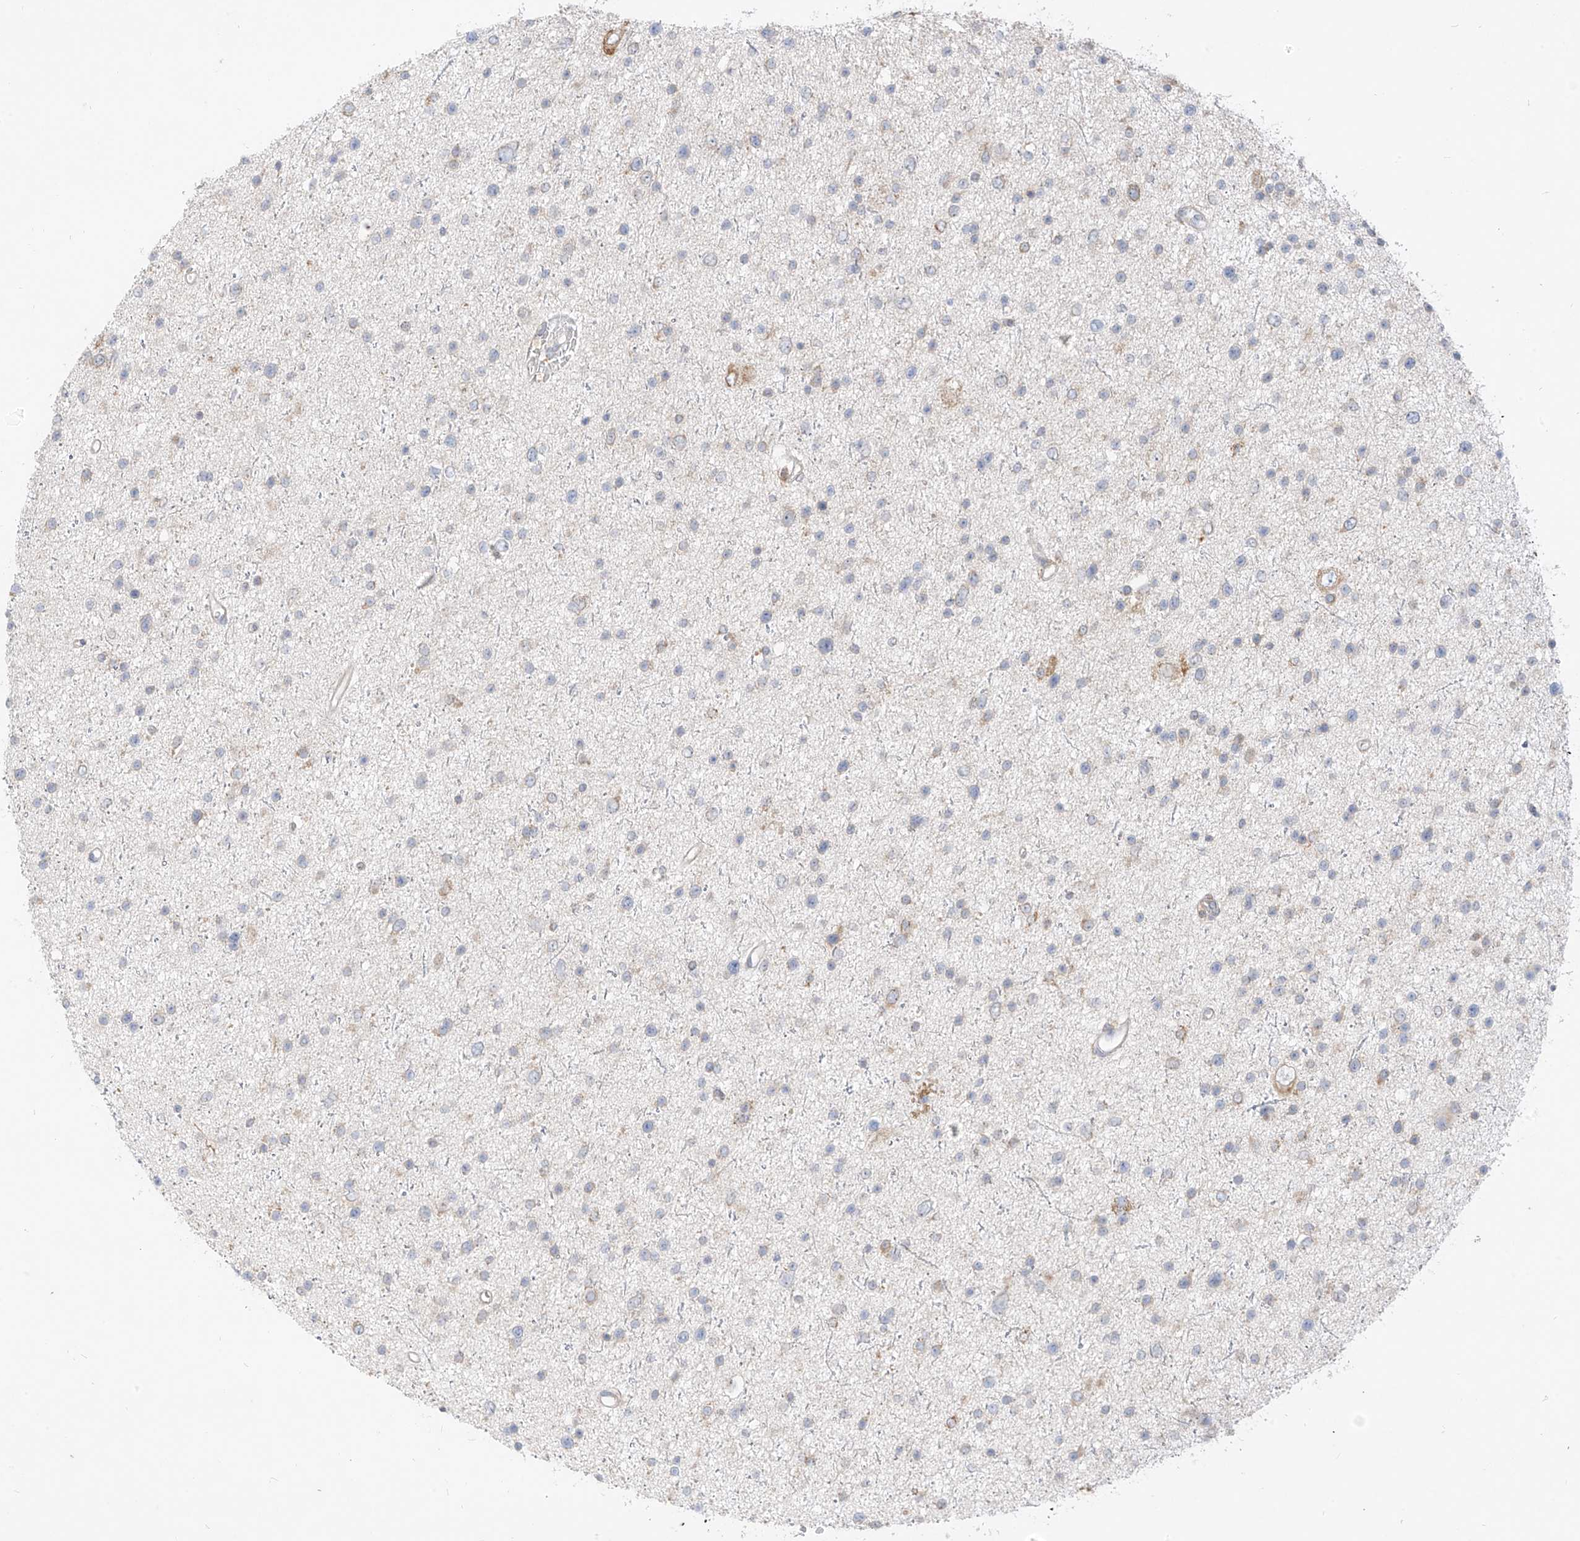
{"staining": {"intensity": "negative", "quantity": "none", "location": "none"}, "tissue": "glioma", "cell_type": "Tumor cells", "image_type": "cancer", "snomed": [{"axis": "morphology", "description": "Glioma, malignant, Low grade"}, {"axis": "topography", "description": "Brain"}], "caption": "Tumor cells show no significant positivity in glioma.", "gene": "STT3A", "patient": {"sex": "female", "age": 37}}